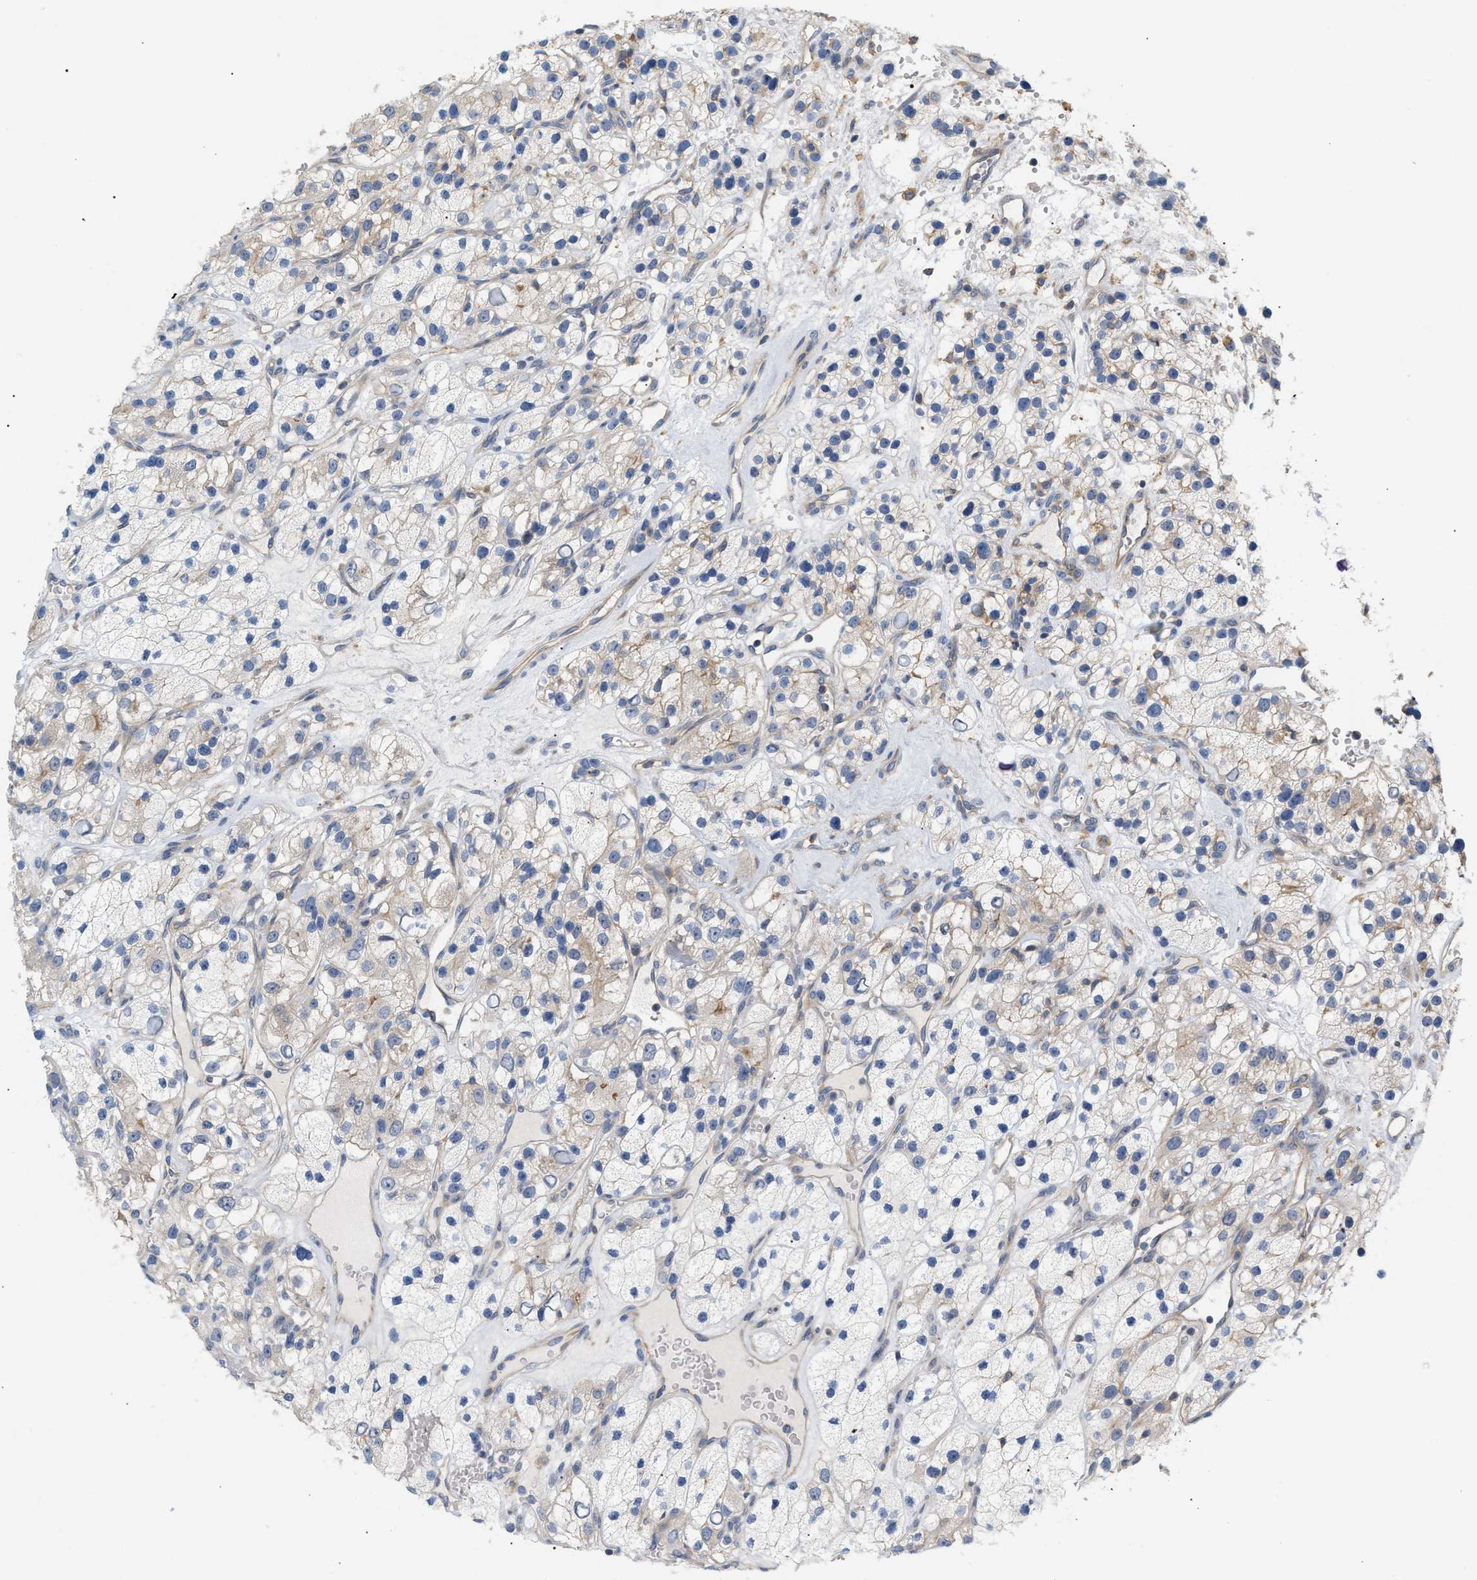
{"staining": {"intensity": "weak", "quantity": "<25%", "location": "cytoplasmic/membranous"}, "tissue": "renal cancer", "cell_type": "Tumor cells", "image_type": "cancer", "snomed": [{"axis": "morphology", "description": "Adenocarcinoma, NOS"}, {"axis": "topography", "description": "Kidney"}], "caption": "Protein analysis of renal adenocarcinoma reveals no significant expression in tumor cells. The staining is performed using DAB (3,3'-diaminobenzidine) brown chromogen with nuclei counter-stained in using hematoxylin.", "gene": "LRCH1", "patient": {"sex": "female", "age": 57}}